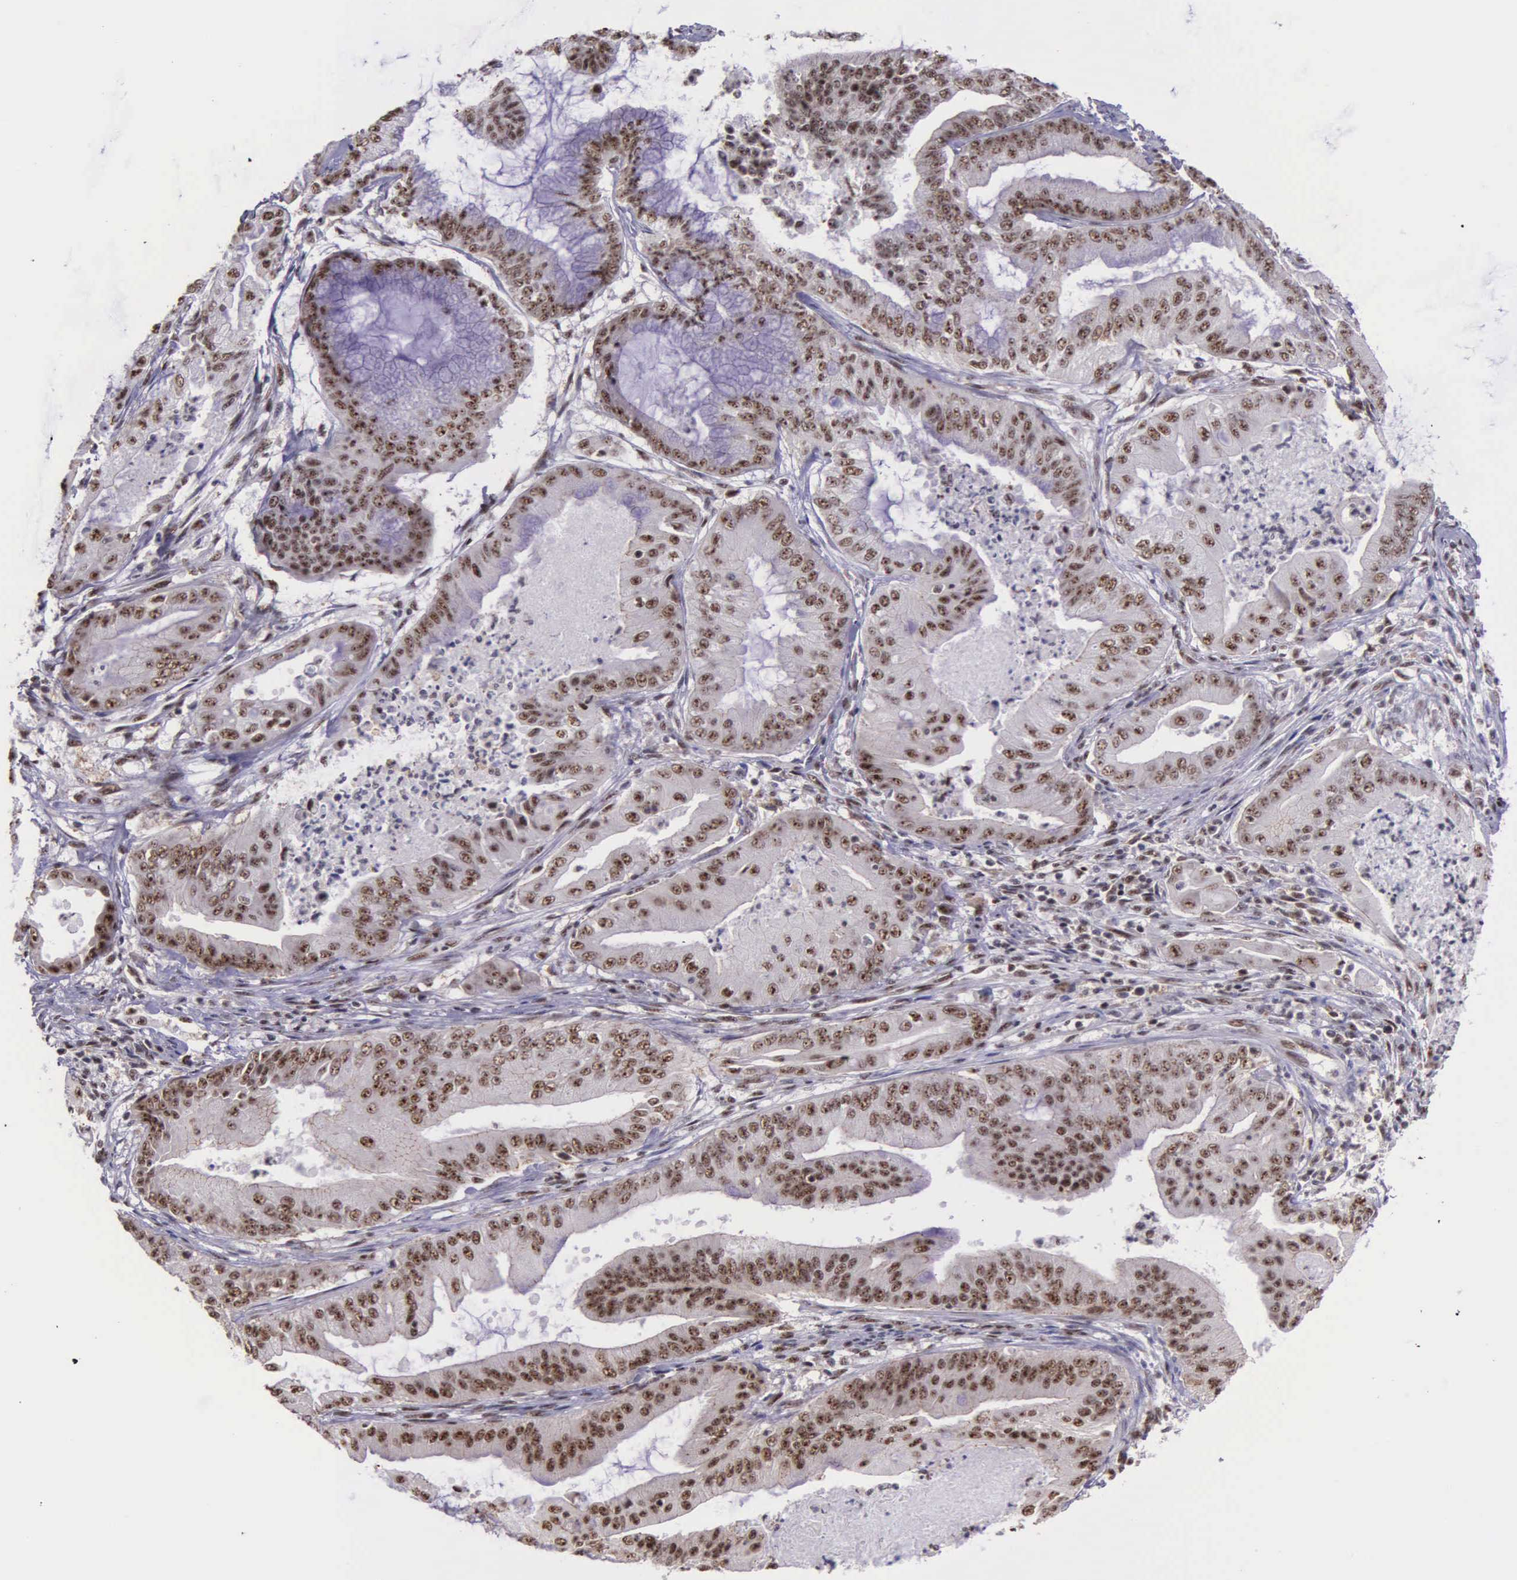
{"staining": {"intensity": "moderate", "quantity": ">75%", "location": "nuclear"}, "tissue": "endometrial cancer", "cell_type": "Tumor cells", "image_type": "cancer", "snomed": [{"axis": "morphology", "description": "Adenocarcinoma, NOS"}, {"axis": "topography", "description": "Endometrium"}], "caption": "Moderate nuclear staining is appreciated in approximately >75% of tumor cells in adenocarcinoma (endometrial).", "gene": "FAM47A", "patient": {"sex": "female", "age": 63}}